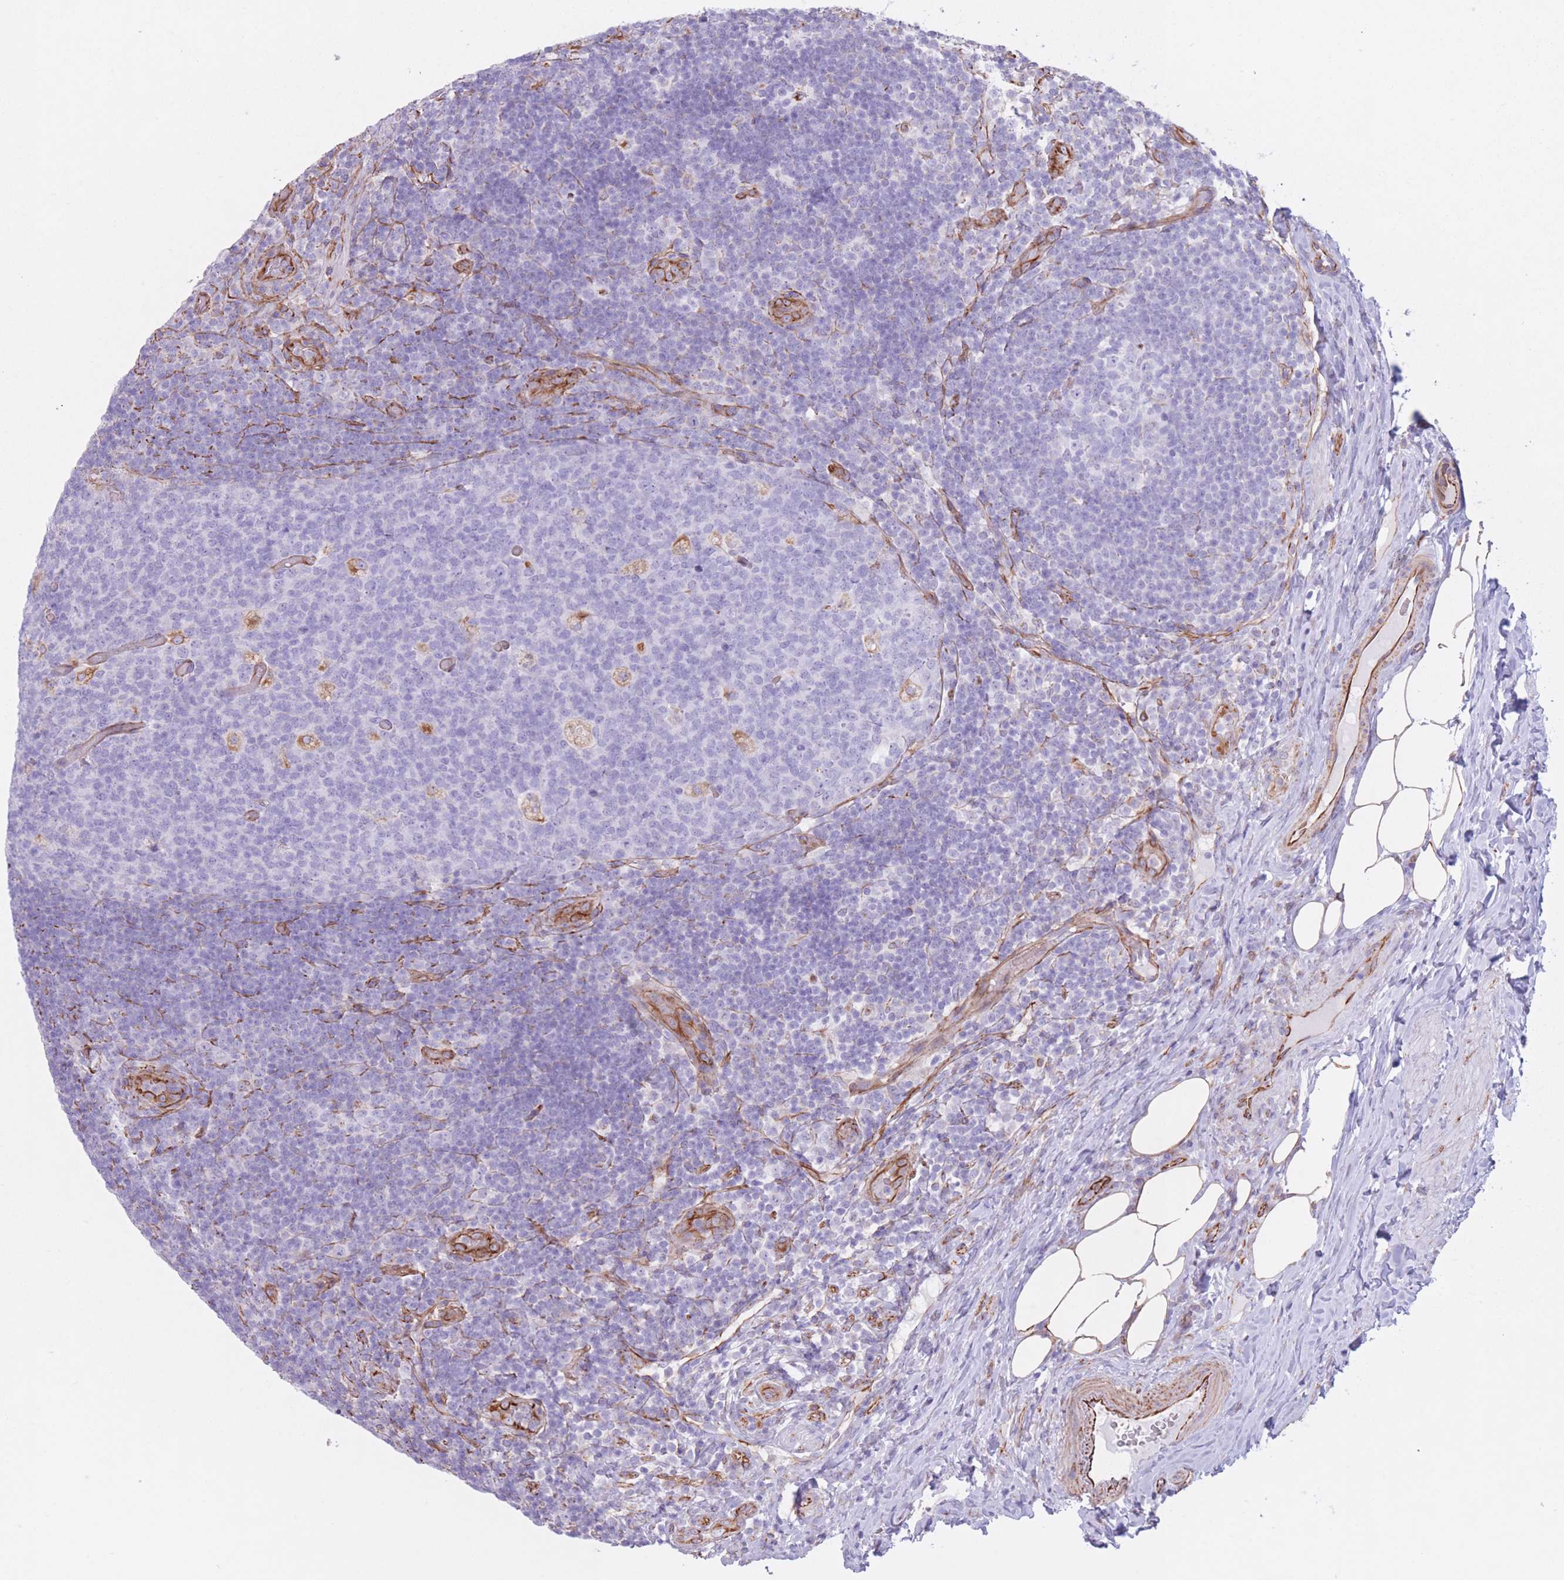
{"staining": {"intensity": "negative", "quantity": "none", "location": "none"}, "tissue": "appendix", "cell_type": "Glandular cells", "image_type": "normal", "snomed": [{"axis": "morphology", "description": "Normal tissue, NOS"}, {"axis": "topography", "description": "Appendix"}], "caption": "Normal appendix was stained to show a protein in brown. There is no significant positivity in glandular cells.", "gene": "ATP5MF", "patient": {"sex": "female", "age": 43}}